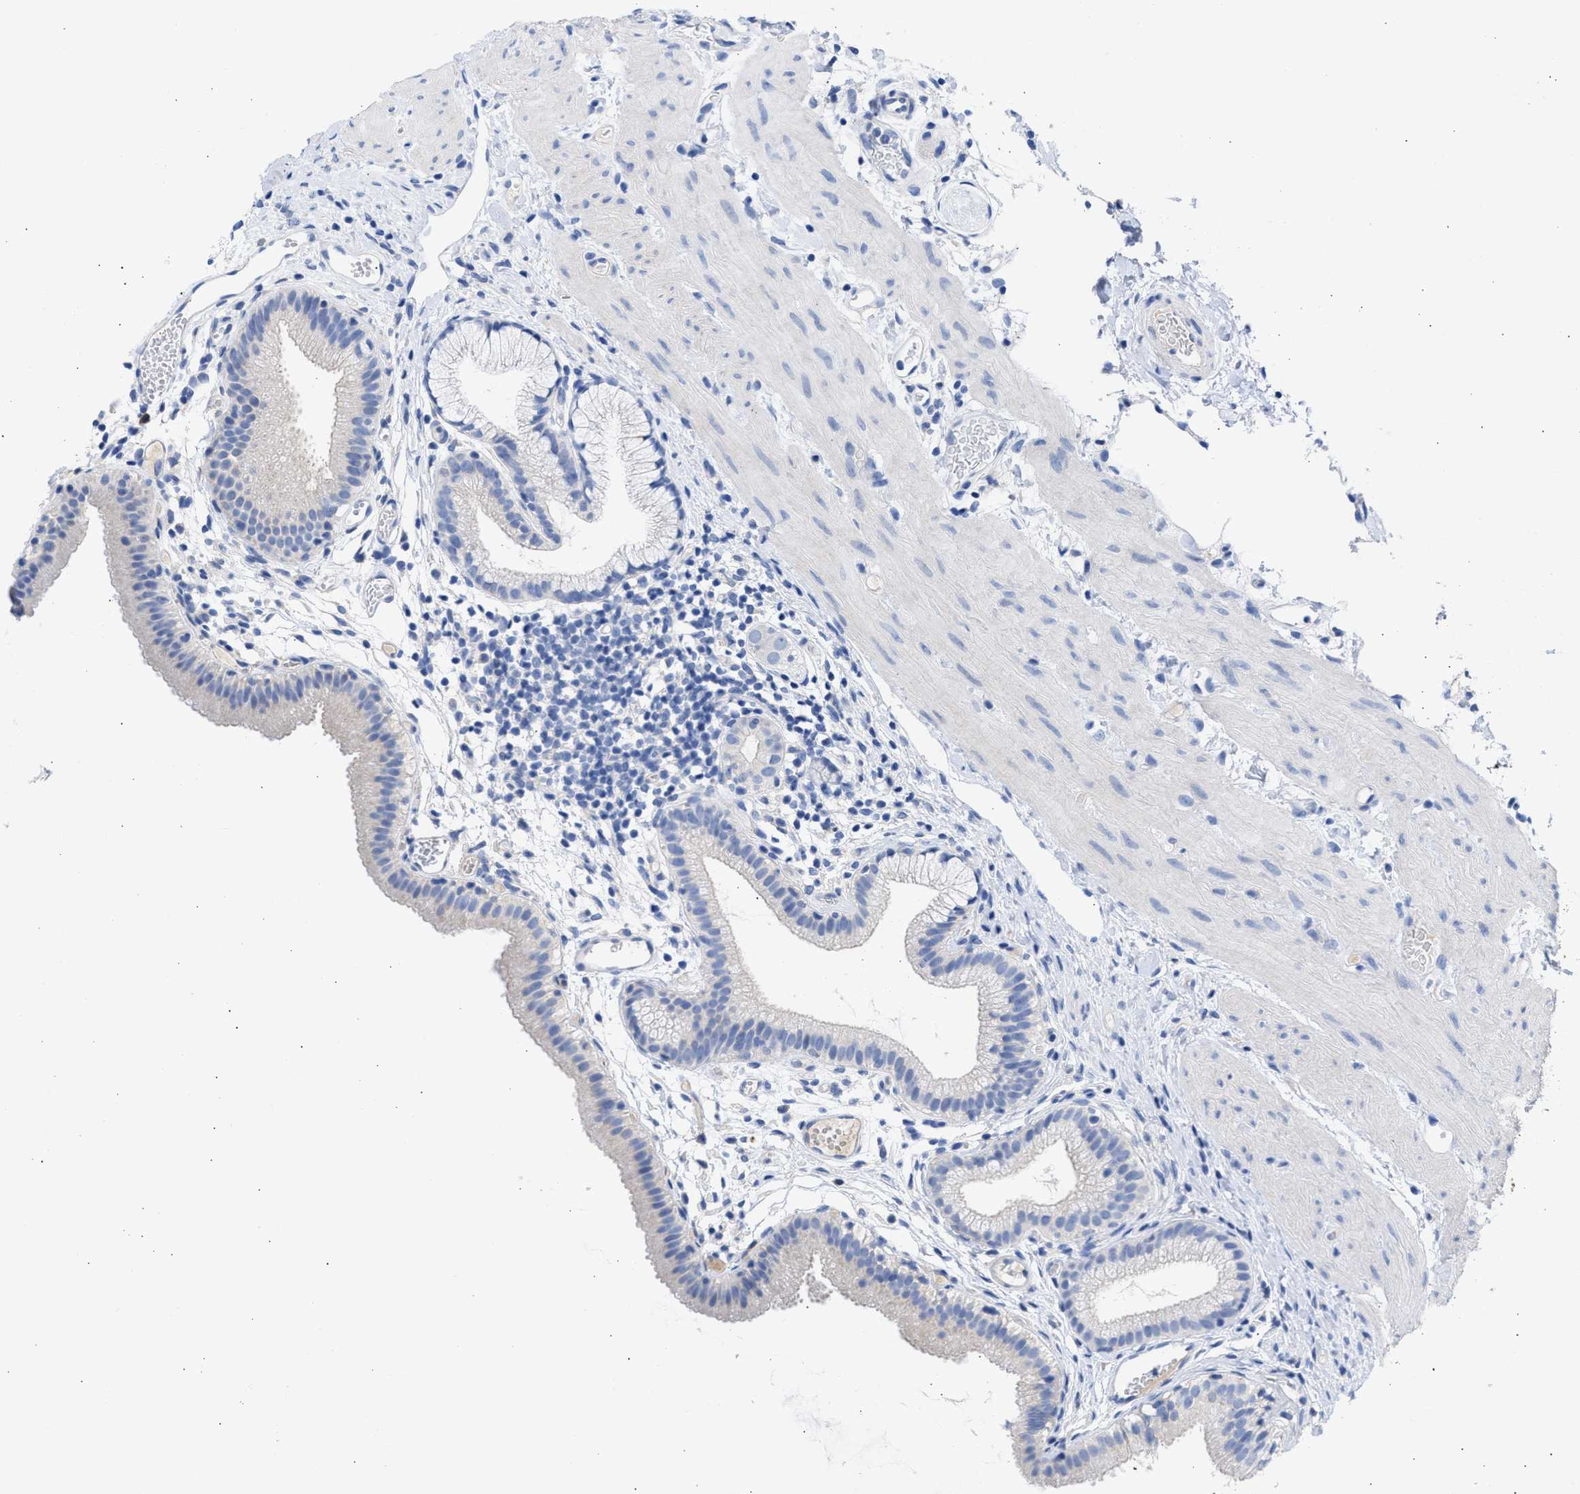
{"staining": {"intensity": "negative", "quantity": "none", "location": "none"}, "tissue": "gallbladder", "cell_type": "Glandular cells", "image_type": "normal", "snomed": [{"axis": "morphology", "description": "Normal tissue, NOS"}, {"axis": "topography", "description": "Gallbladder"}], "caption": "DAB immunohistochemical staining of normal human gallbladder reveals no significant expression in glandular cells.", "gene": "RSPH1", "patient": {"sex": "female", "age": 26}}